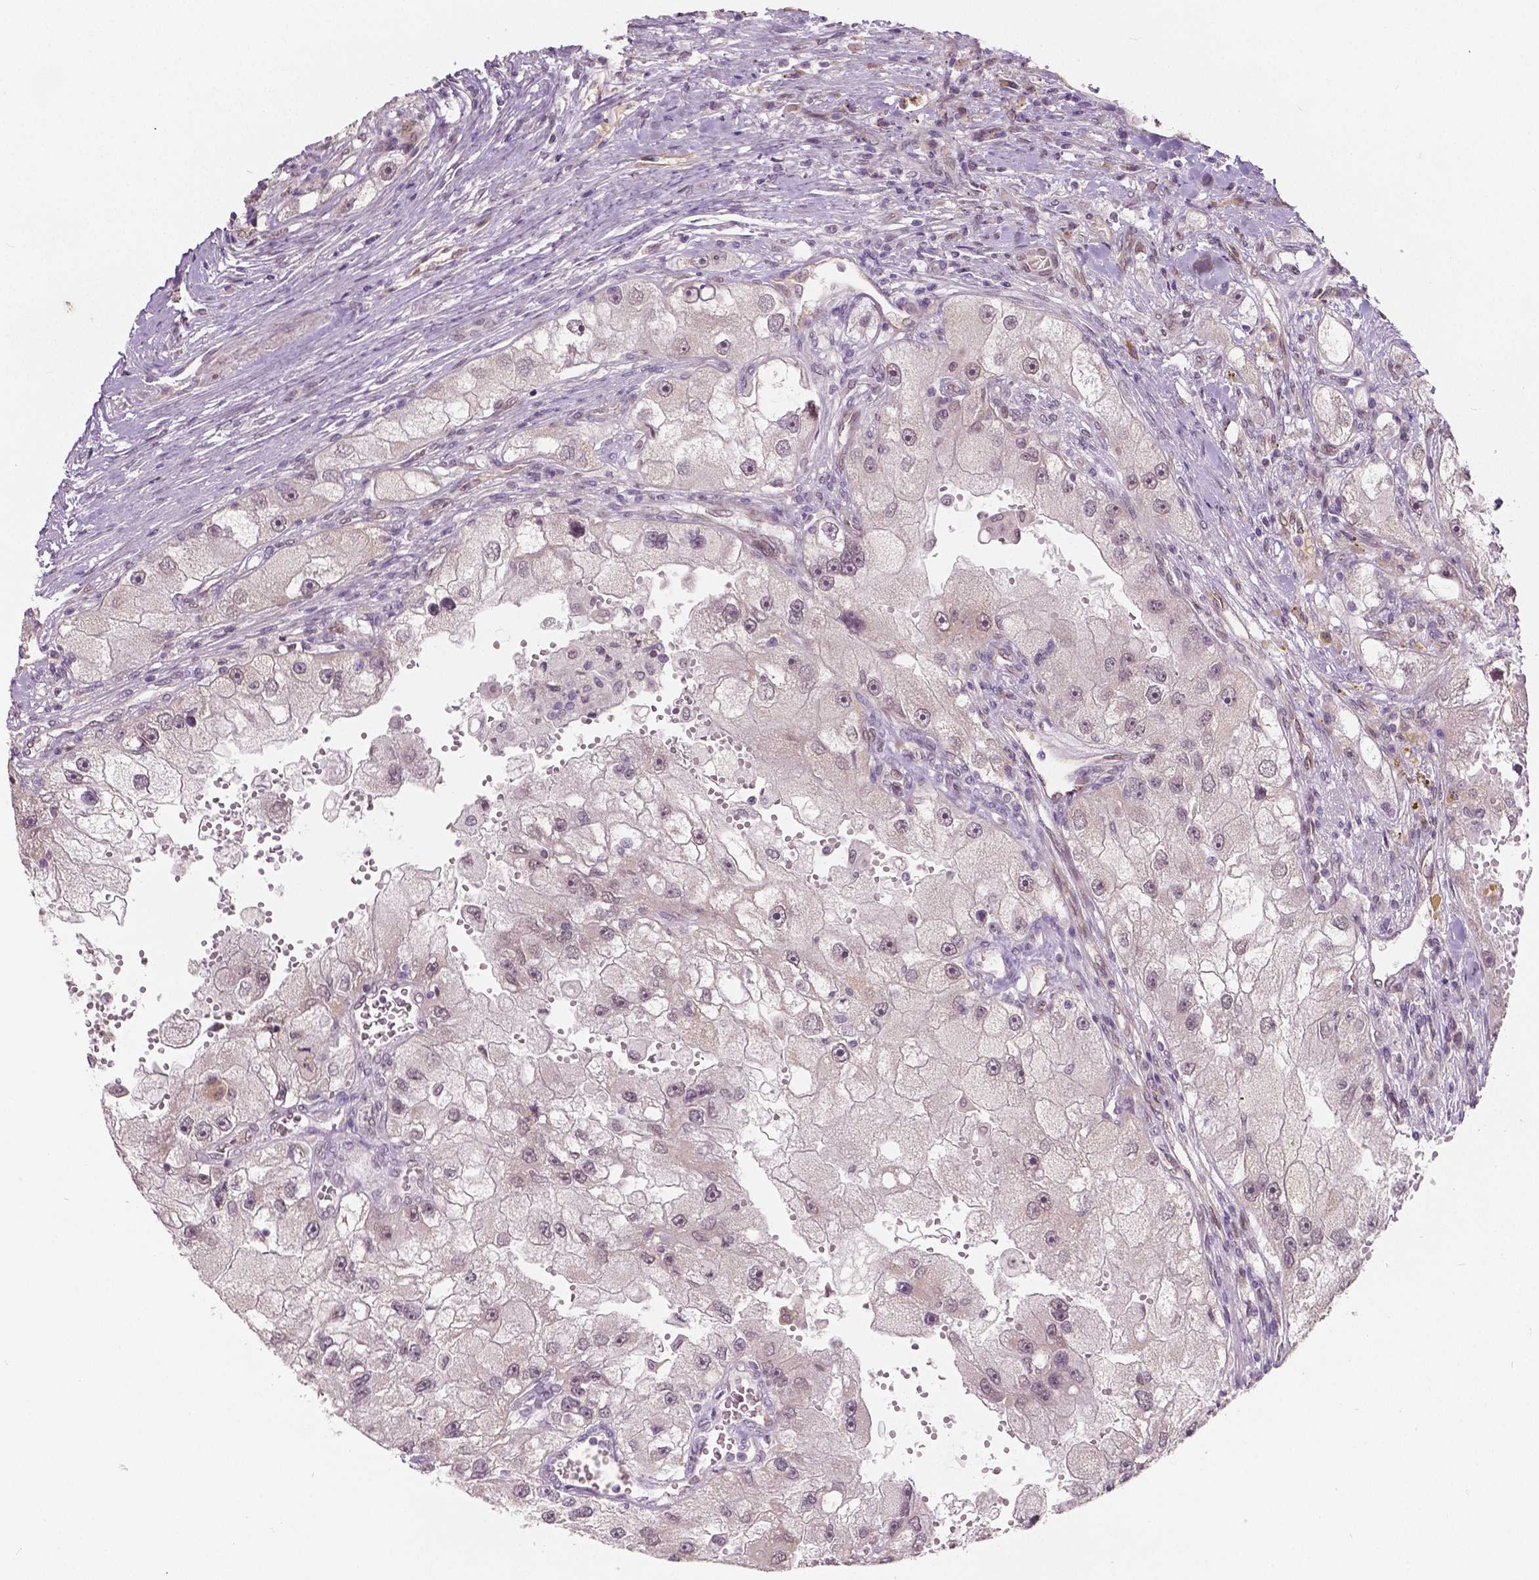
{"staining": {"intensity": "negative", "quantity": "none", "location": "none"}, "tissue": "renal cancer", "cell_type": "Tumor cells", "image_type": "cancer", "snomed": [{"axis": "morphology", "description": "Adenocarcinoma, NOS"}, {"axis": "topography", "description": "Kidney"}], "caption": "This is a photomicrograph of immunohistochemistry staining of renal adenocarcinoma, which shows no staining in tumor cells. (Immunohistochemistry (ihc), brightfield microscopy, high magnification).", "gene": "HMBOX1", "patient": {"sex": "male", "age": 63}}